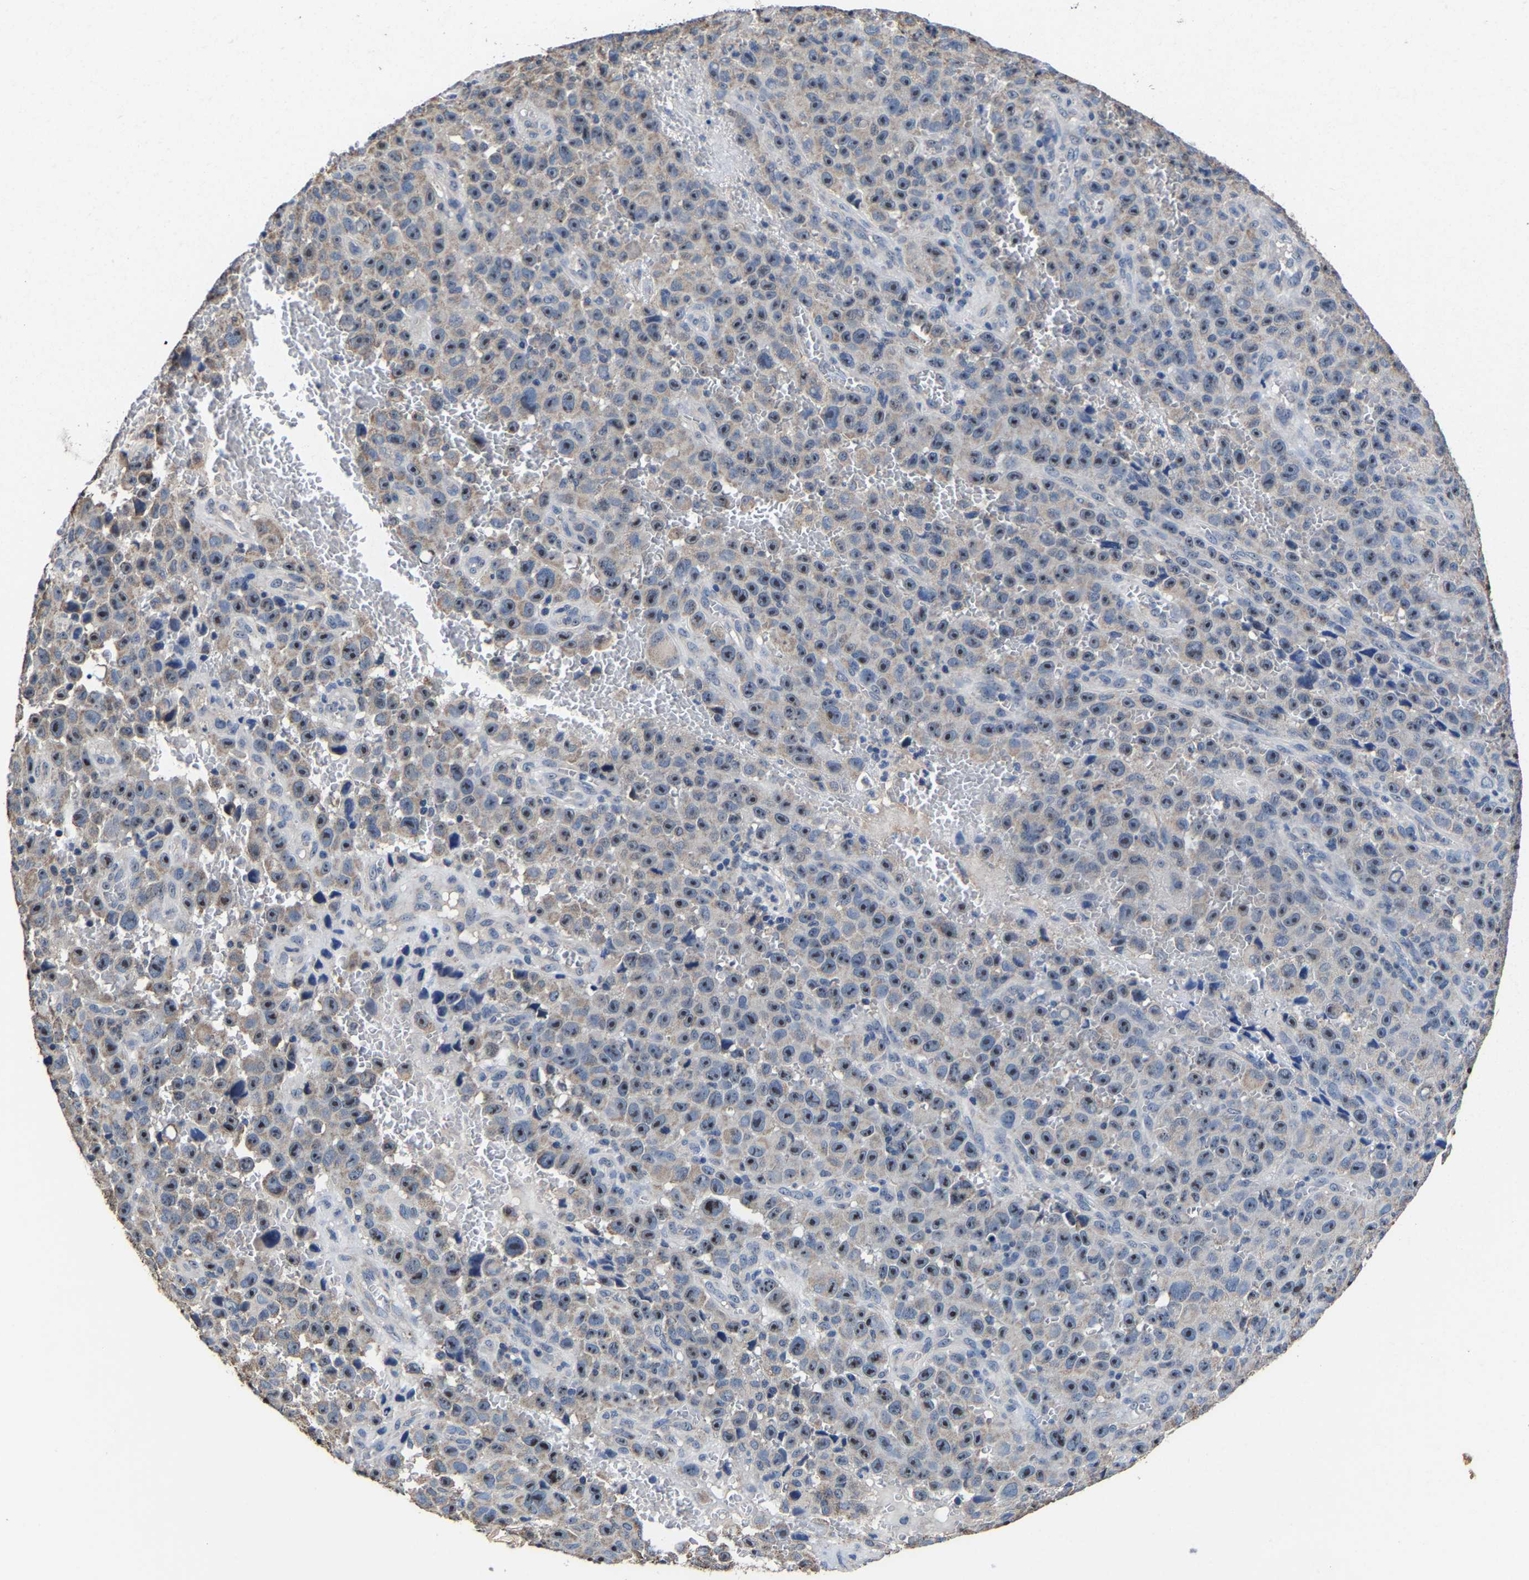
{"staining": {"intensity": "moderate", "quantity": ">75%", "location": "nuclear"}, "tissue": "melanoma", "cell_type": "Tumor cells", "image_type": "cancer", "snomed": [{"axis": "morphology", "description": "Malignant melanoma, NOS"}, {"axis": "topography", "description": "Skin"}], "caption": "Immunohistochemical staining of human malignant melanoma demonstrates medium levels of moderate nuclear protein positivity in approximately >75% of tumor cells.", "gene": "ZCCHC7", "patient": {"sex": "female", "age": 82}}